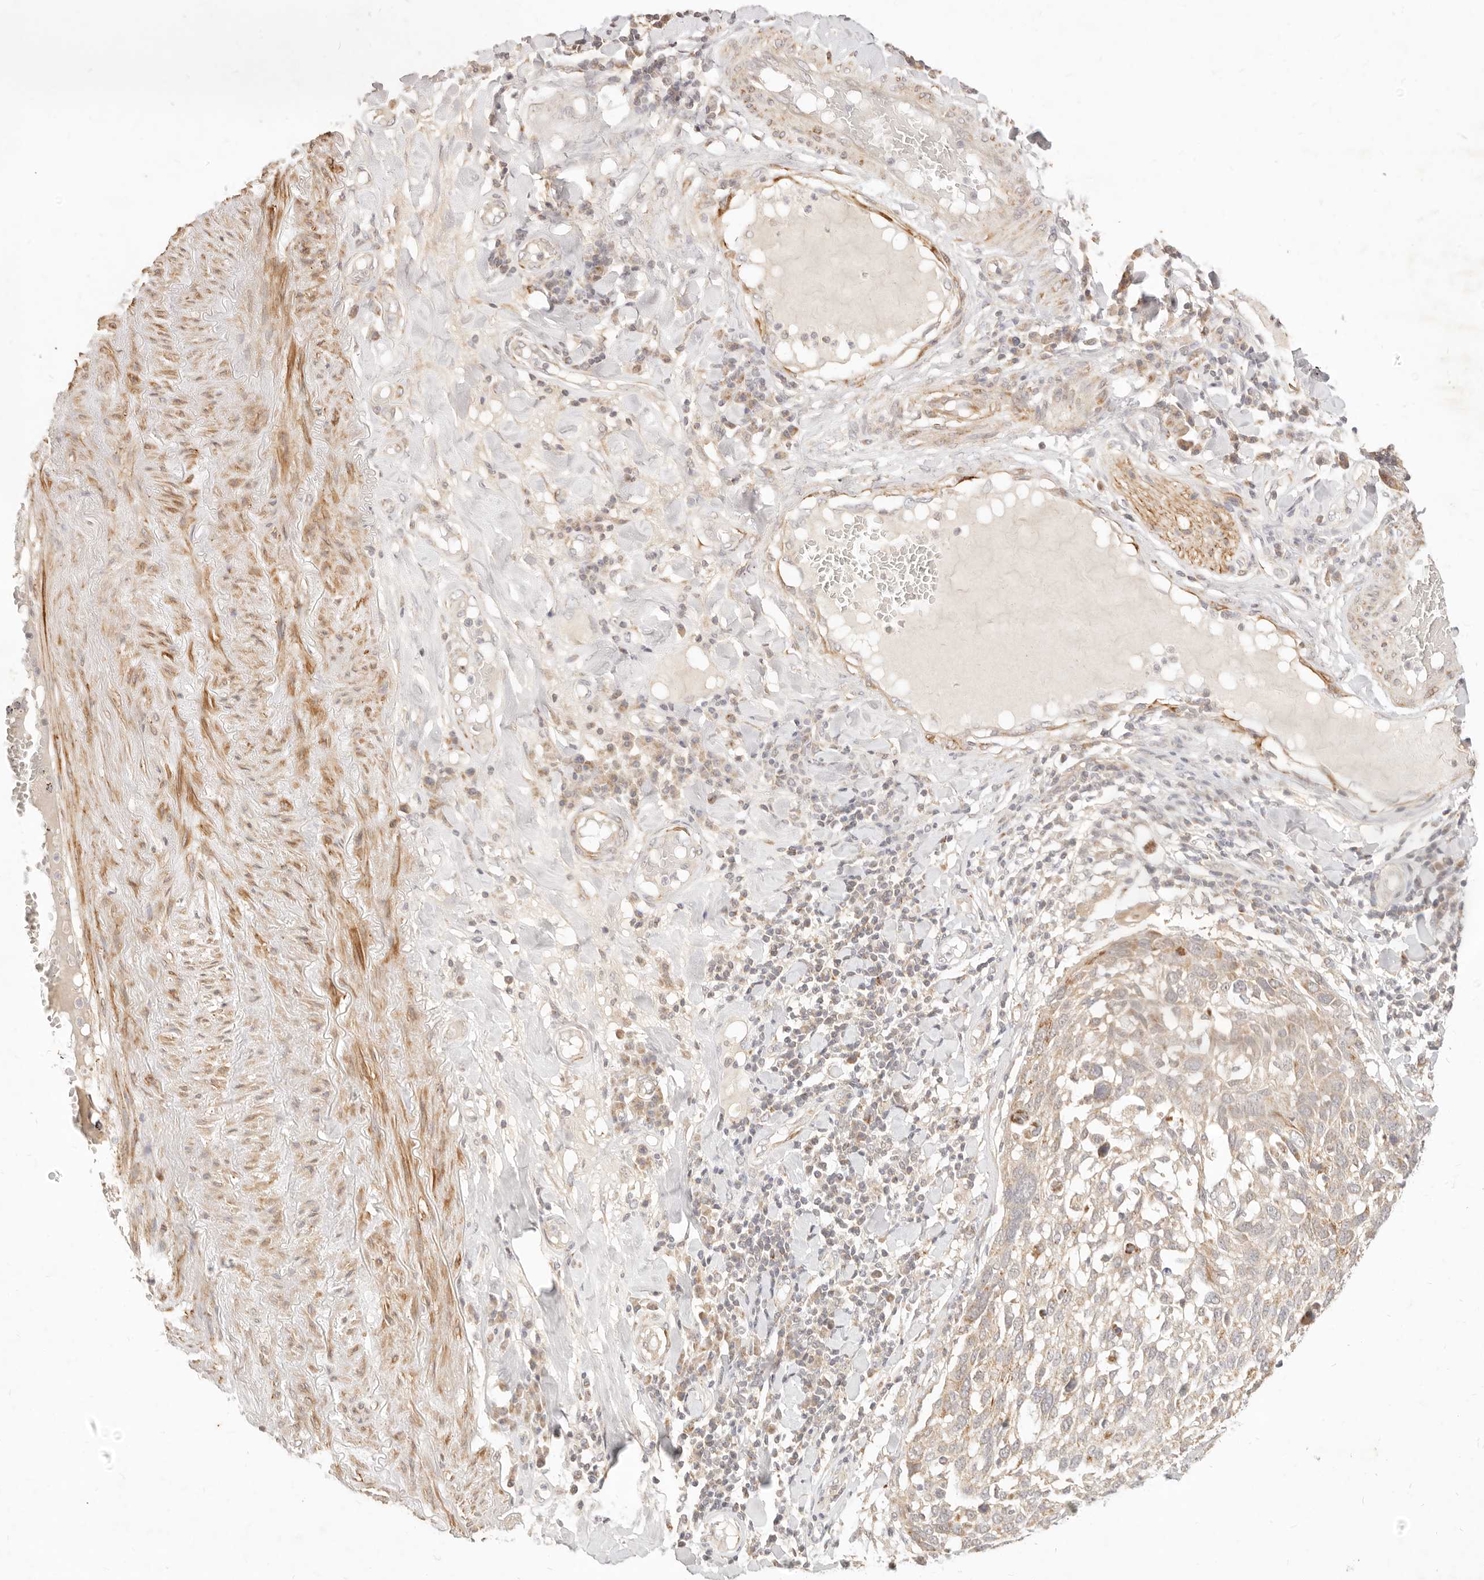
{"staining": {"intensity": "weak", "quantity": "<25%", "location": "cytoplasmic/membranous"}, "tissue": "lung cancer", "cell_type": "Tumor cells", "image_type": "cancer", "snomed": [{"axis": "morphology", "description": "Squamous cell carcinoma, NOS"}, {"axis": "topography", "description": "Lung"}], "caption": "Protein analysis of lung cancer demonstrates no significant expression in tumor cells. Brightfield microscopy of immunohistochemistry (IHC) stained with DAB (brown) and hematoxylin (blue), captured at high magnification.", "gene": "RUBCNL", "patient": {"sex": "male", "age": 65}}